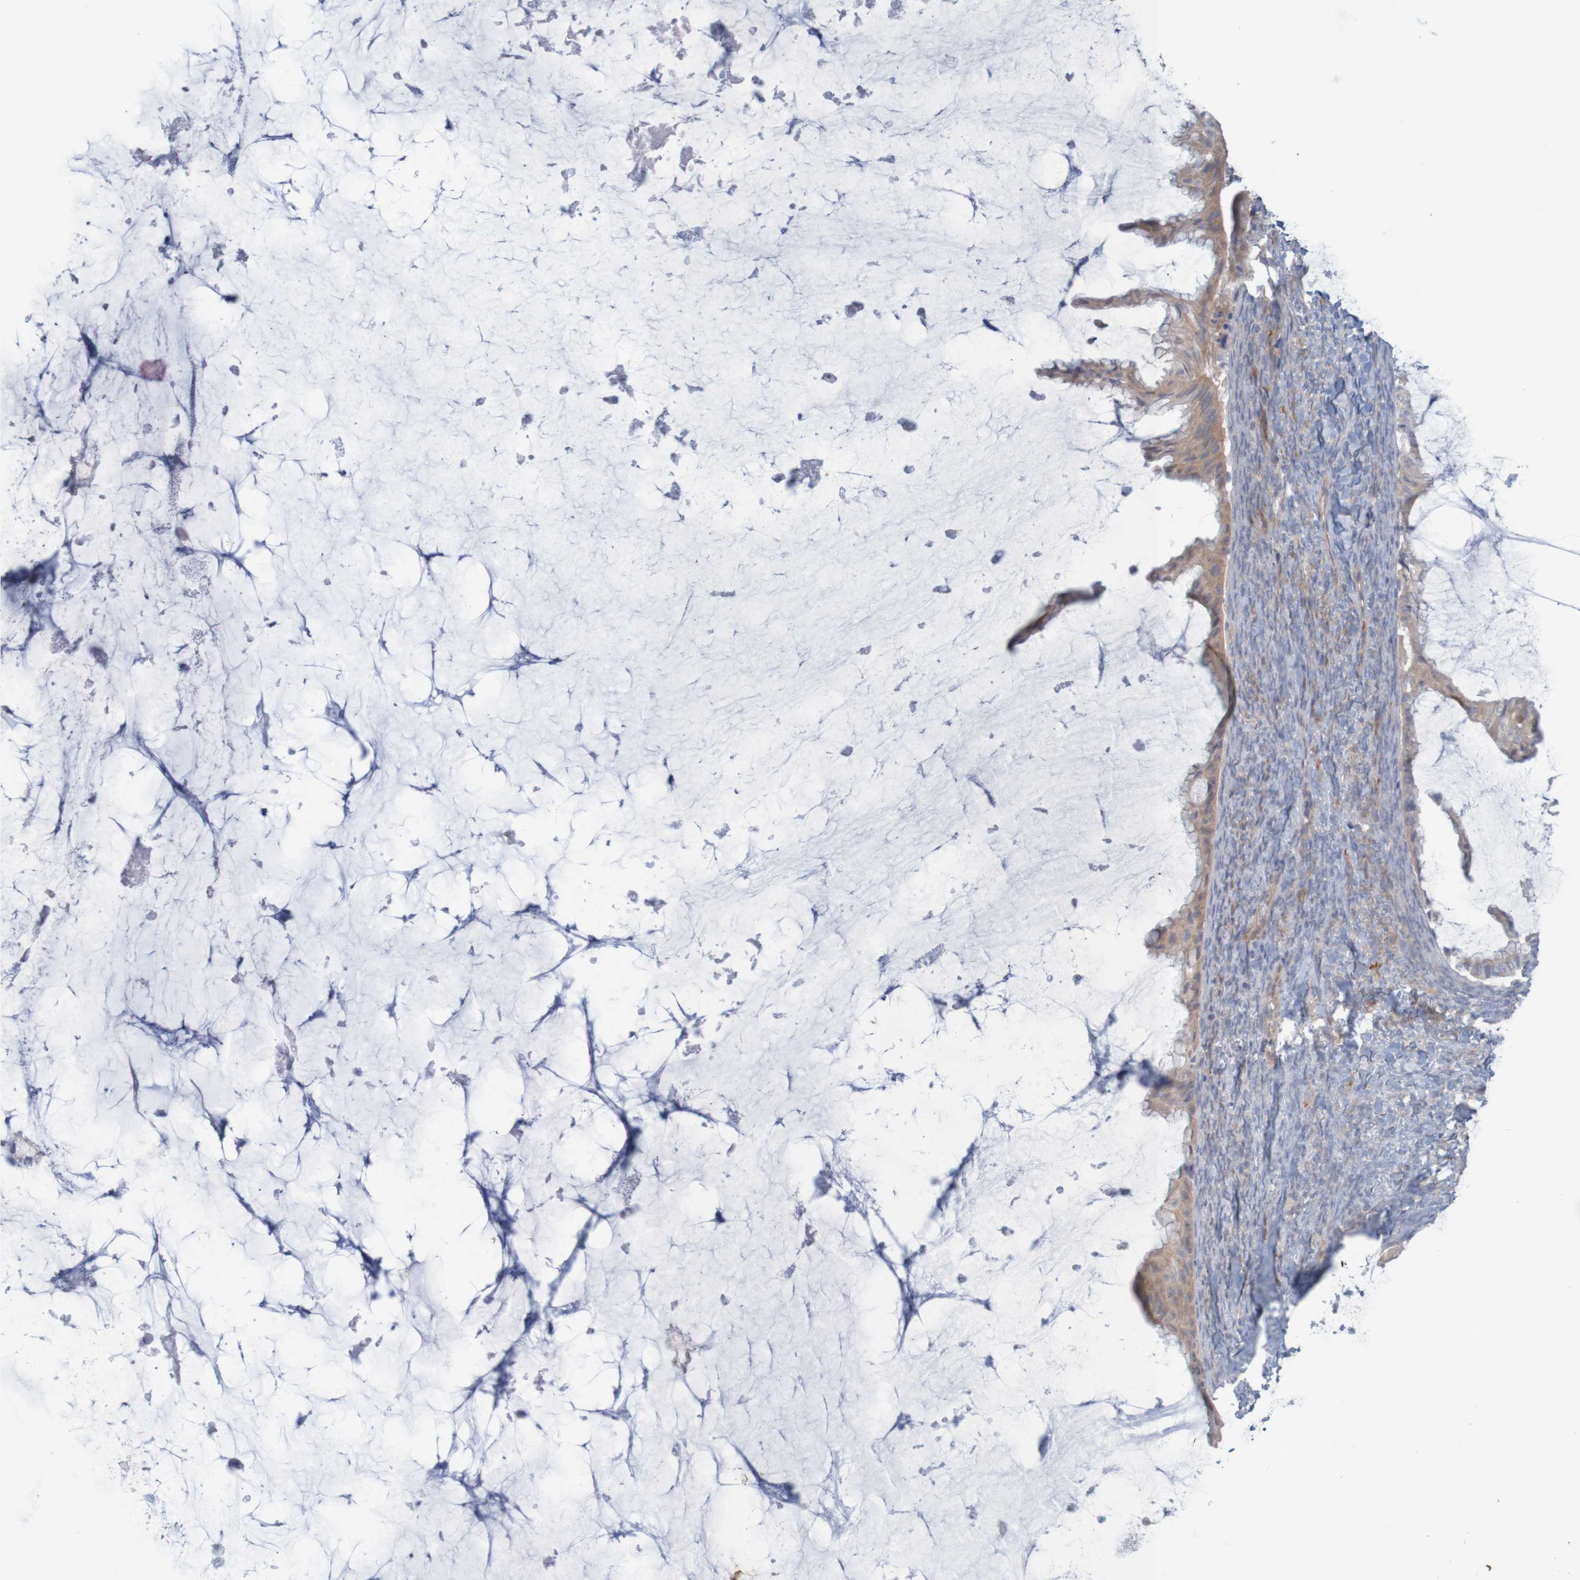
{"staining": {"intensity": "moderate", "quantity": ">75%", "location": "cytoplasmic/membranous"}, "tissue": "ovarian cancer", "cell_type": "Tumor cells", "image_type": "cancer", "snomed": [{"axis": "morphology", "description": "Cystadenocarcinoma, mucinous, NOS"}, {"axis": "topography", "description": "Ovary"}], "caption": "Immunohistochemistry (IHC) histopathology image of neoplastic tissue: mucinous cystadenocarcinoma (ovarian) stained using IHC displays medium levels of moderate protein expression localized specifically in the cytoplasmic/membranous of tumor cells, appearing as a cytoplasmic/membranous brown color.", "gene": "KRT23", "patient": {"sex": "female", "age": 61}}